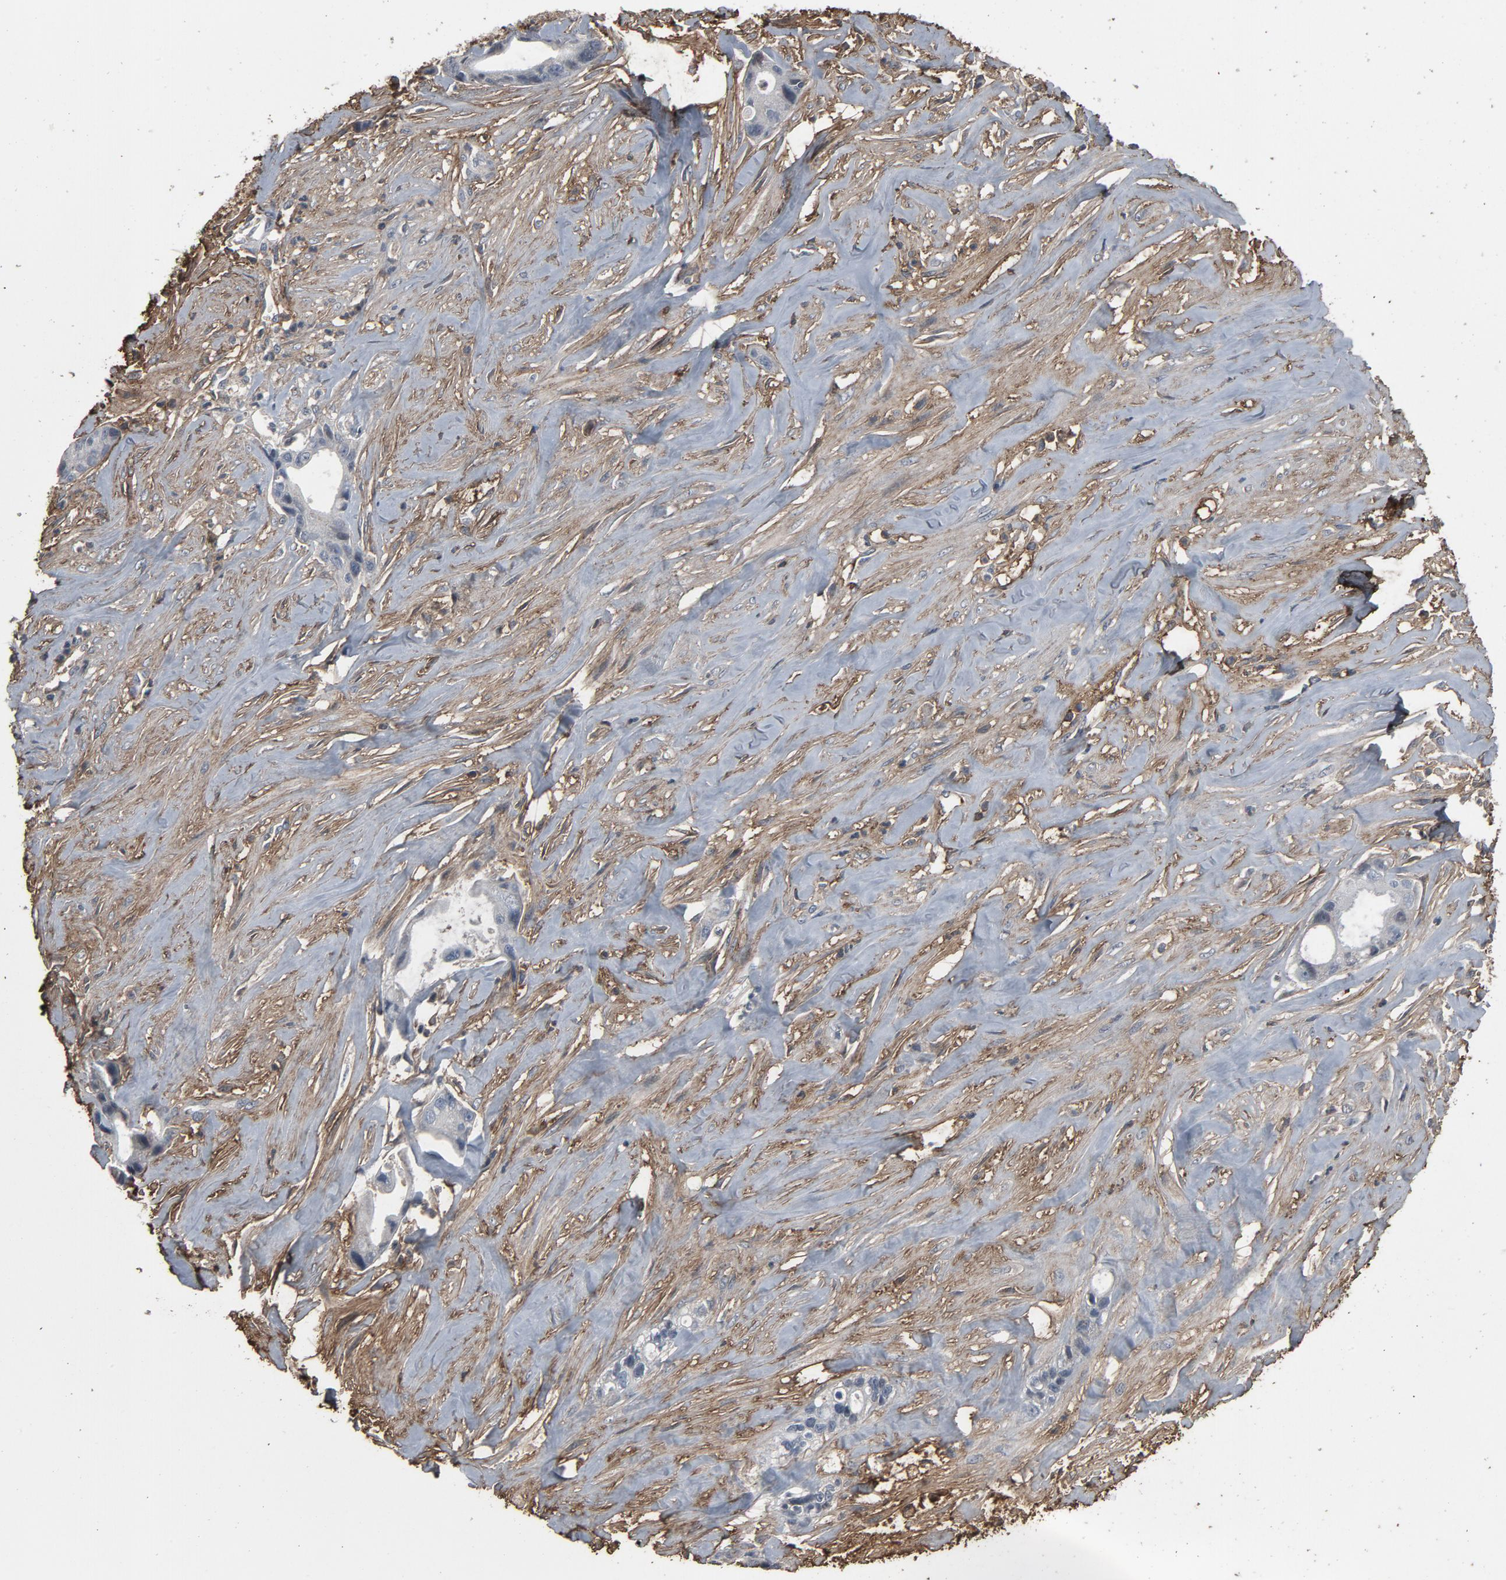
{"staining": {"intensity": "negative", "quantity": "none", "location": "none"}, "tissue": "liver cancer", "cell_type": "Tumor cells", "image_type": "cancer", "snomed": [{"axis": "morphology", "description": "Cholangiocarcinoma"}, {"axis": "topography", "description": "Liver"}], "caption": "Human liver cancer (cholangiocarcinoma) stained for a protein using IHC displays no staining in tumor cells.", "gene": "PDZD4", "patient": {"sex": "female", "age": 55}}